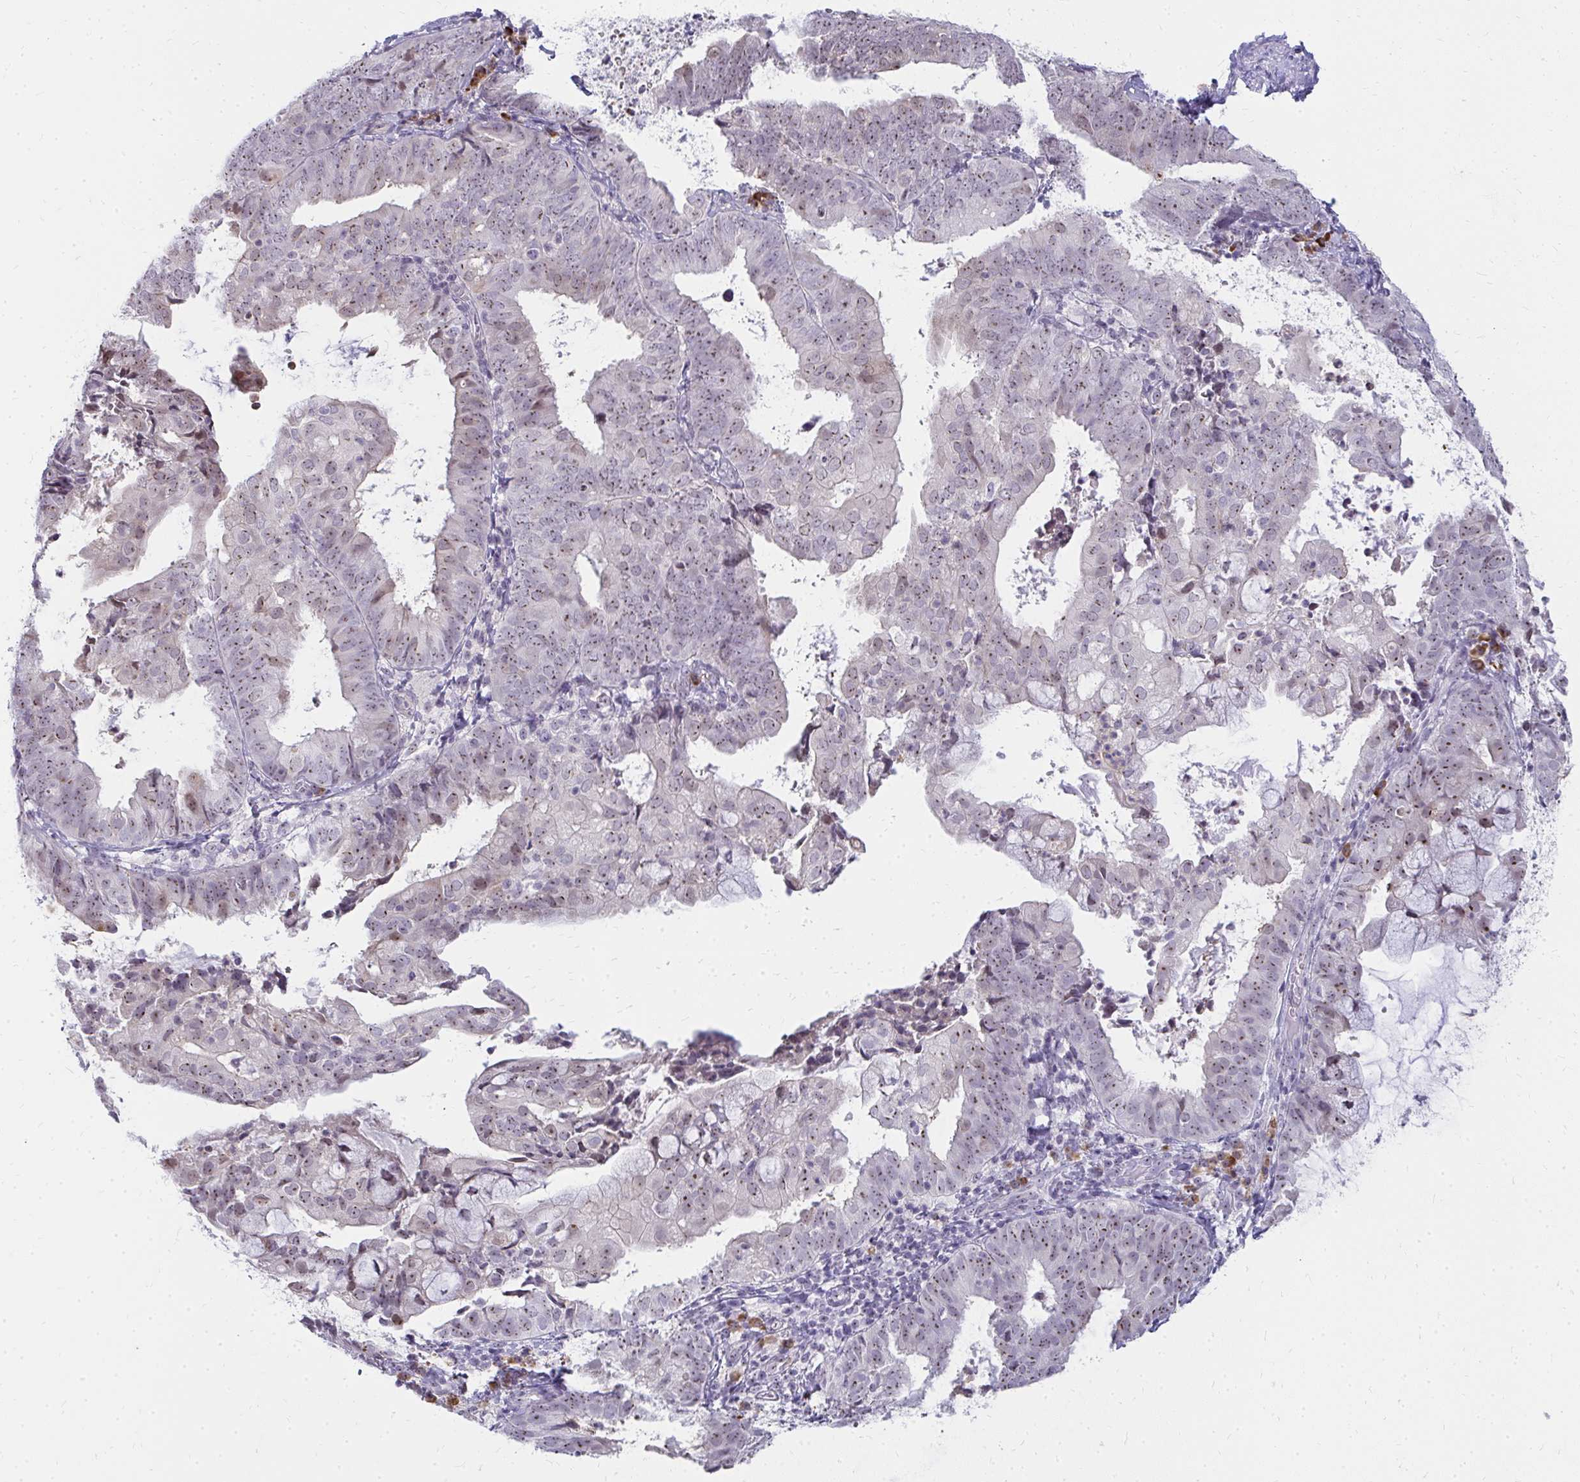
{"staining": {"intensity": "weak", "quantity": "25%-75%", "location": "nuclear"}, "tissue": "endometrial cancer", "cell_type": "Tumor cells", "image_type": "cancer", "snomed": [{"axis": "morphology", "description": "Adenocarcinoma, NOS"}, {"axis": "topography", "description": "Endometrium"}], "caption": "Tumor cells demonstrate low levels of weak nuclear staining in approximately 25%-75% of cells in endometrial cancer (adenocarcinoma).", "gene": "FAM9A", "patient": {"sex": "female", "age": 80}}